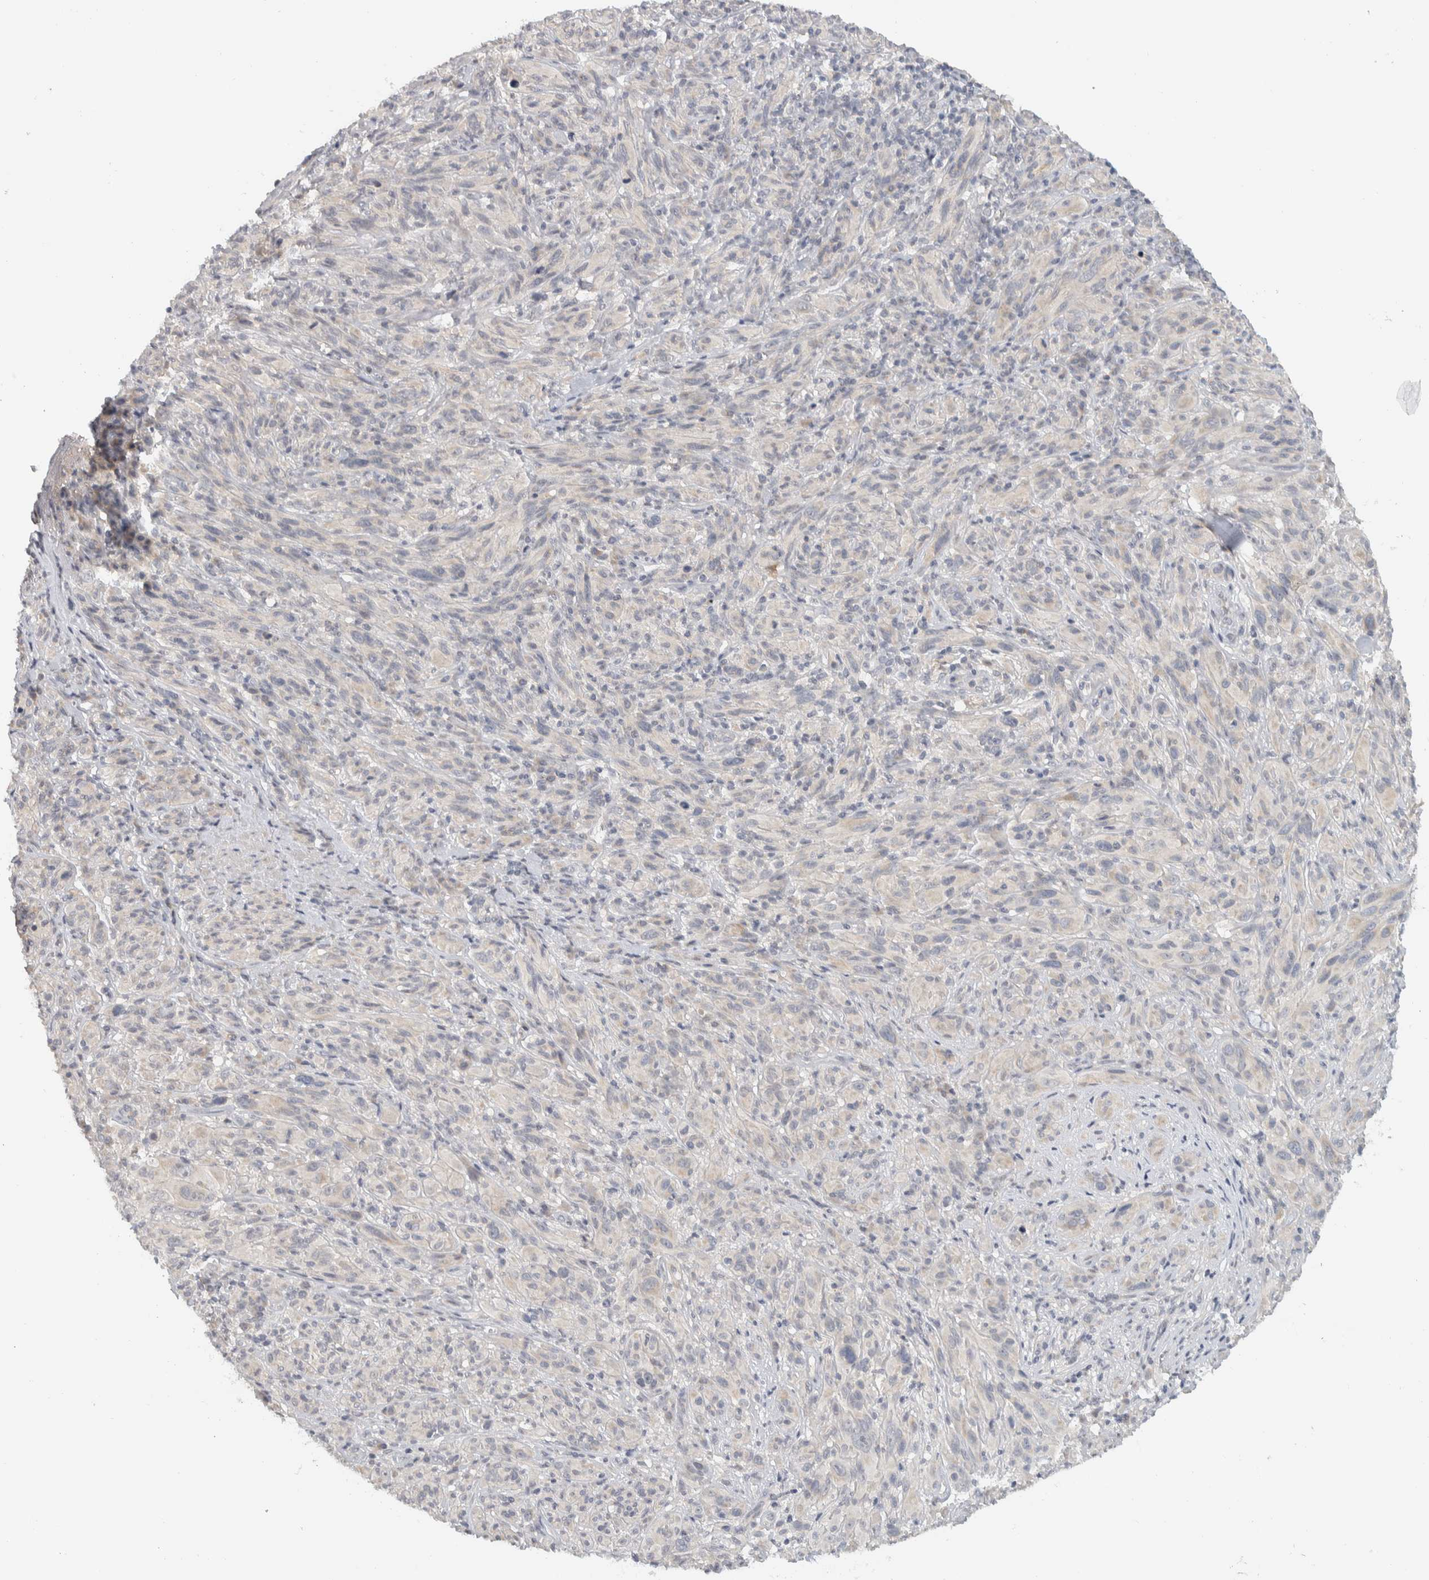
{"staining": {"intensity": "negative", "quantity": "none", "location": "none"}, "tissue": "melanoma", "cell_type": "Tumor cells", "image_type": "cancer", "snomed": [{"axis": "morphology", "description": "Malignant melanoma, NOS"}, {"axis": "topography", "description": "Skin of head"}], "caption": "An image of melanoma stained for a protein shows no brown staining in tumor cells. Nuclei are stained in blue.", "gene": "AFP", "patient": {"sex": "male", "age": 96}}